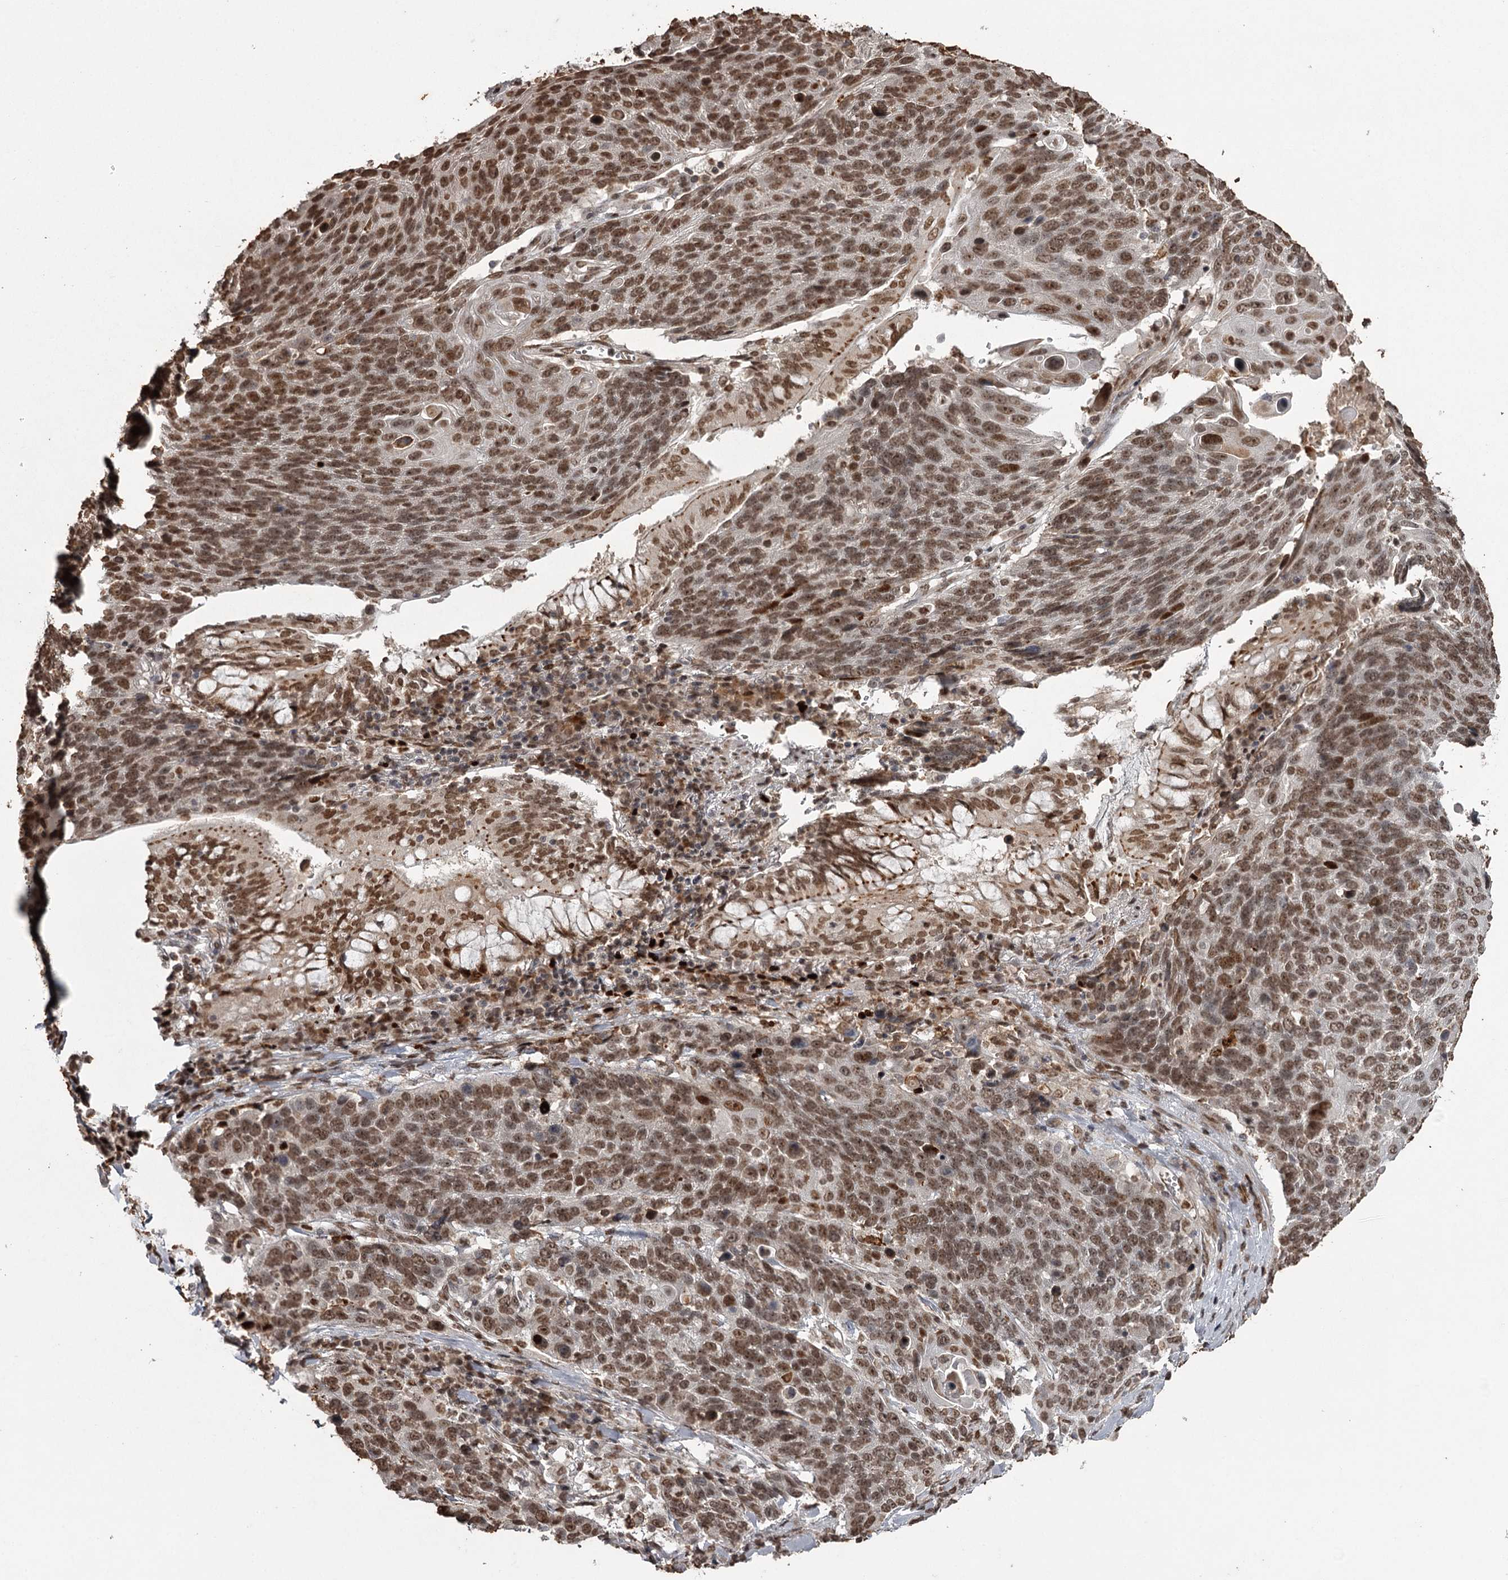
{"staining": {"intensity": "strong", "quantity": ">75%", "location": "nuclear"}, "tissue": "lung cancer", "cell_type": "Tumor cells", "image_type": "cancer", "snomed": [{"axis": "morphology", "description": "Squamous cell carcinoma, NOS"}, {"axis": "topography", "description": "Lung"}], "caption": "IHC histopathology image of neoplastic tissue: squamous cell carcinoma (lung) stained using immunohistochemistry exhibits high levels of strong protein expression localized specifically in the nuclear of tumor cells, appearing as a nuclear brown color.", "gene": "THYN1", "patient": {"sex": "male", "age": 66}}